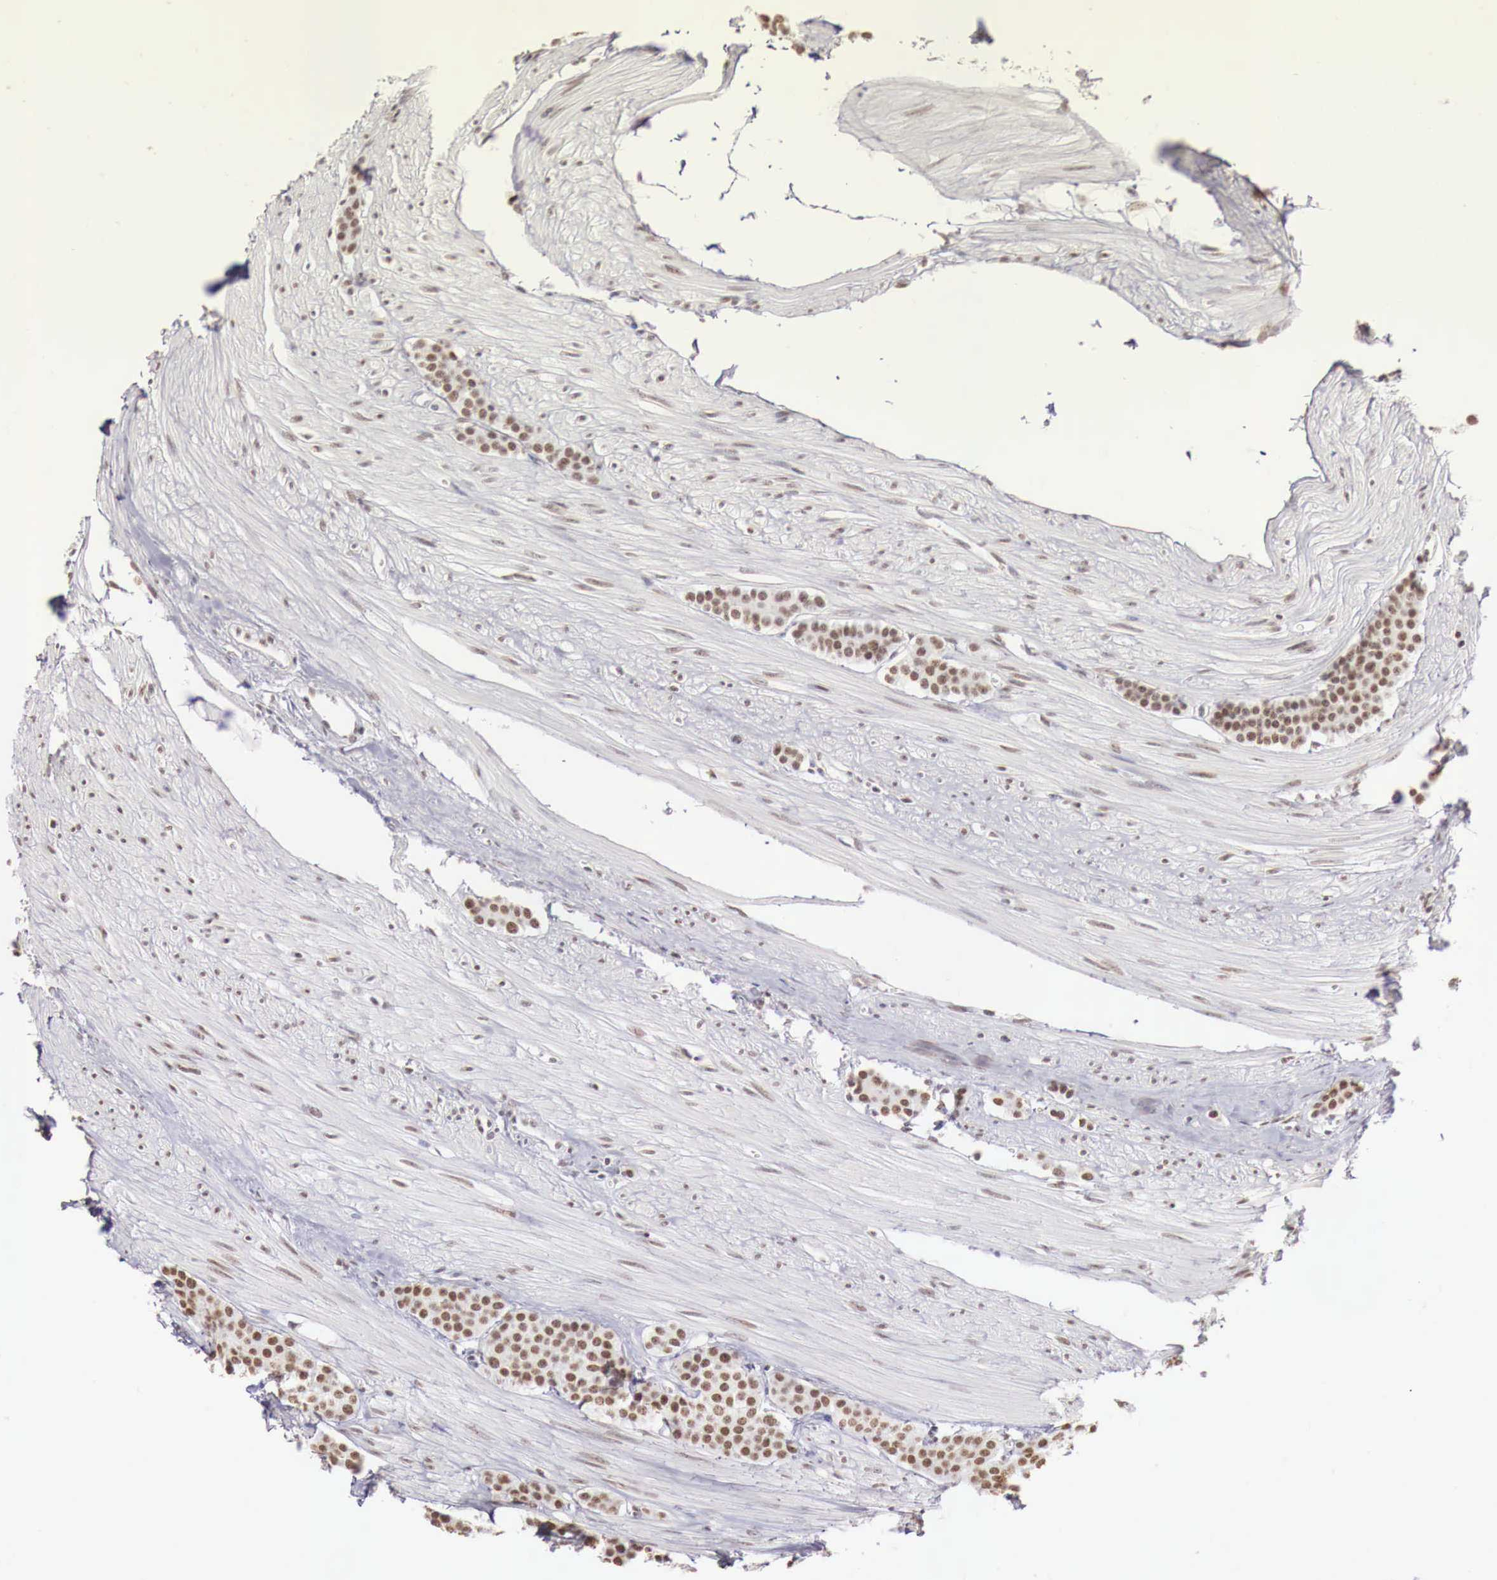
{"staining": {"intensity": "weak", "quantity": "25%-75%", "location": "nuclear"}, "tissue": "carcinoid", "cell_type": "Tumor cells", "image_type": "cancer", "snomed": [{"axis": "morphology", "description": "Carcinoid, malignant, NOS"}, {"axis": "topography", "description": "Small intestine"}], "caption": "Weak nuclear protein positivity is present in about 25%-75% of tumor cells in carcinoid (malignant).", "gene": "PHF14", "patient": {"sex": "male", "age": 60}}